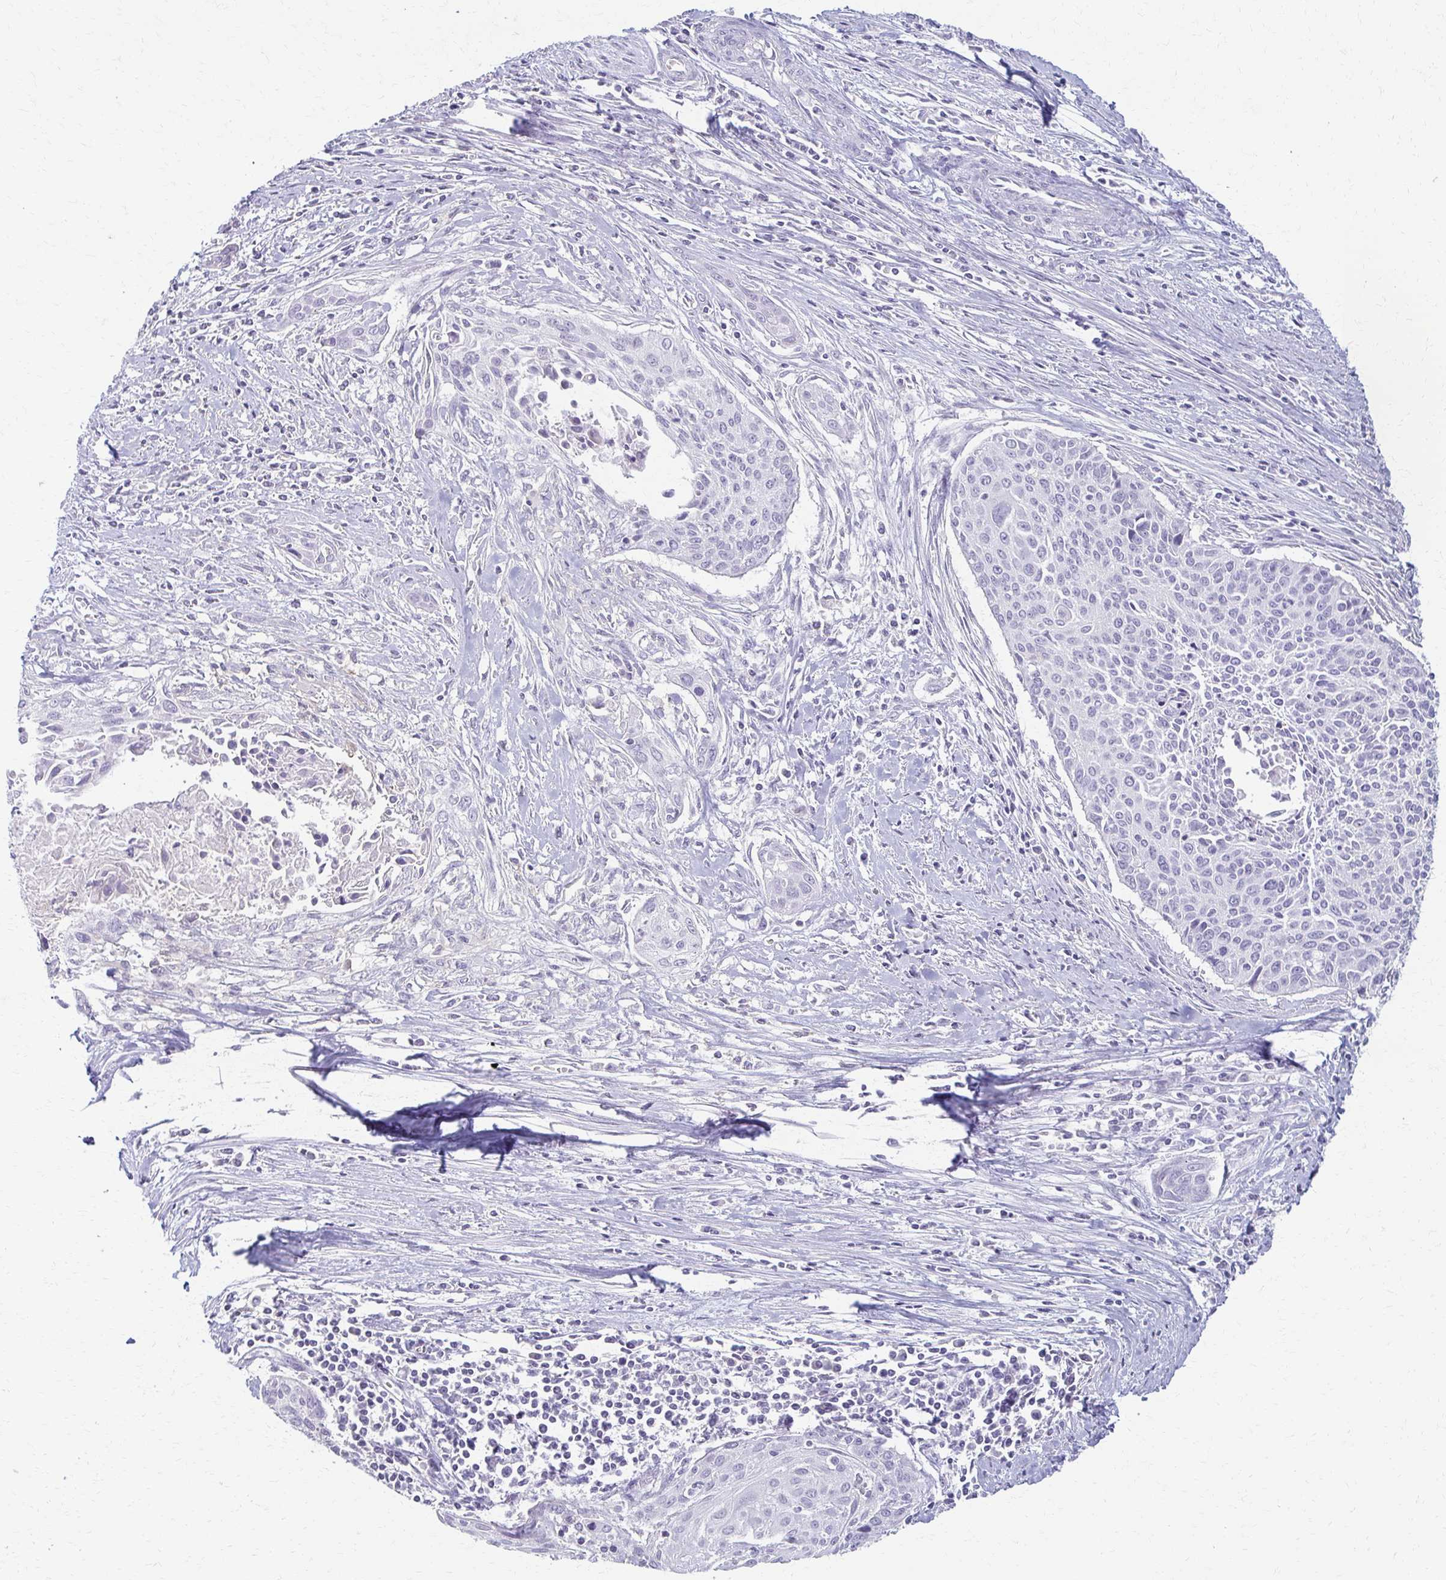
{"staining": {"intensity": "negative", "quantity": "none", "location": "none"}, "tissue": "cervical cancer", "cell_type": "Tumor cells", "image_type": "cancer", "snomed": [{"axis": "morphology", "description": "Squamous cell carcinoma, NOS"}, {"axis": "topography", "description": "Cervix"}], "caption": "Tumor cells are negative for brown protein staining in cervical cancer.", "gene": "FCGR2B", "patient": {"sex": "female", "age": 55}}